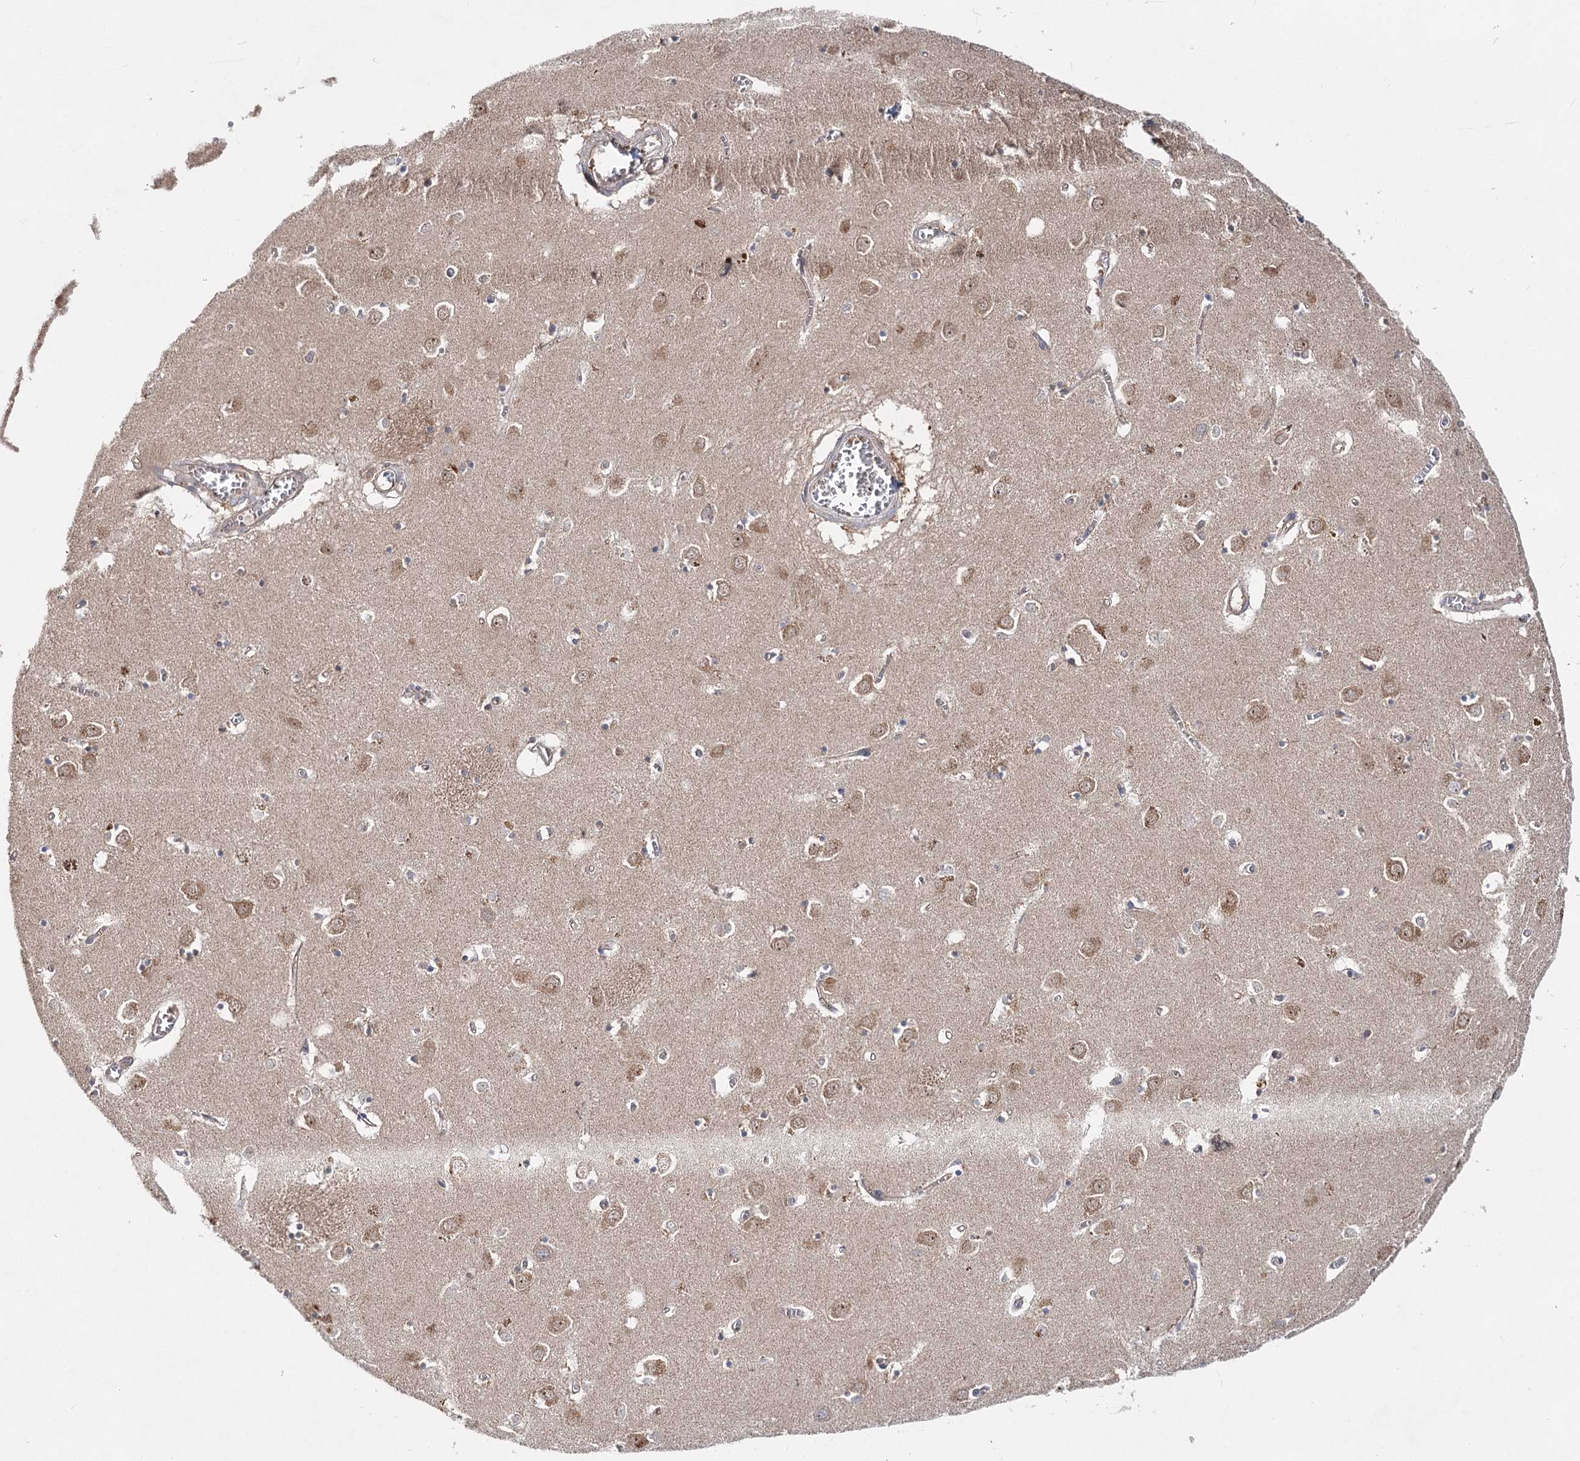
{"staining": {"intensity": "negative", "quantity": "none", "location": "none"}, "tissue": "caudate", "cell_type": "Glial cells", "image_type": "normal", "snomed": [{"axis": "morphology", "description": "Normal tissue, NOS"}, {"axis": "topography", "description": "Lateral ventricle wall"}], "caption": "Photomicrograph shows no significant protein expression in glial cells of benign caudate.", "gene": "WDR44", "patient": {"sex": "male", "age": 70}}